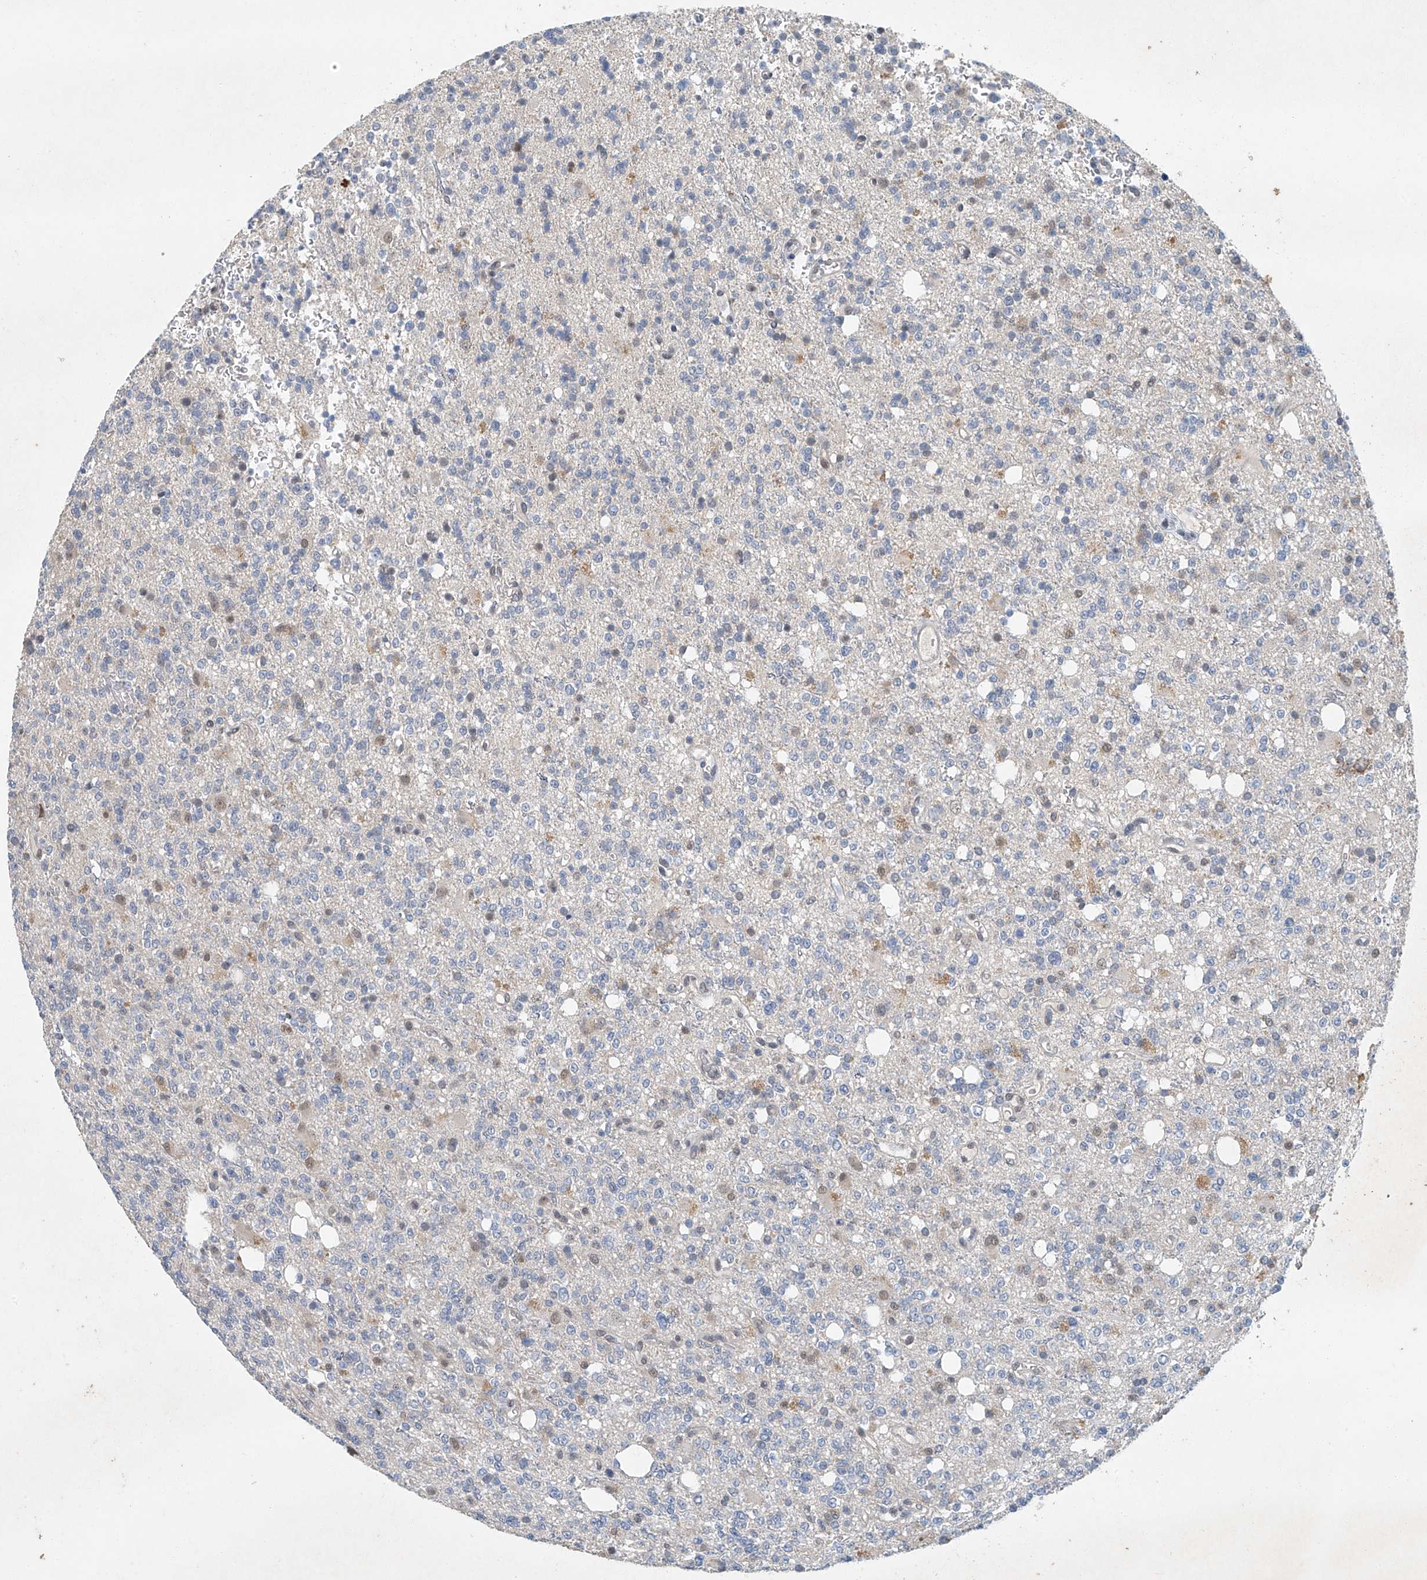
{"staining": {"intensity": "negative", "quantity": "none", "location": "none"}, "tissue": "glioma", "cell_type": "Tumor cells", "image_type": "cancer", "snomed": [{"axis": "morphology", "description": "Glioma, malignant, High grade"}, {"axis": "topography", "description": "Brain"}], "caption": "High magnification brightfield microscopy of glioma stained with DAB (3,3'-diaminobenzidine) (brown) and counterstained with hematoxylin (blue): tumor cells show no significant staining.", "gene": "TAF8", "patient": {"sex": "female", "age": 62}}